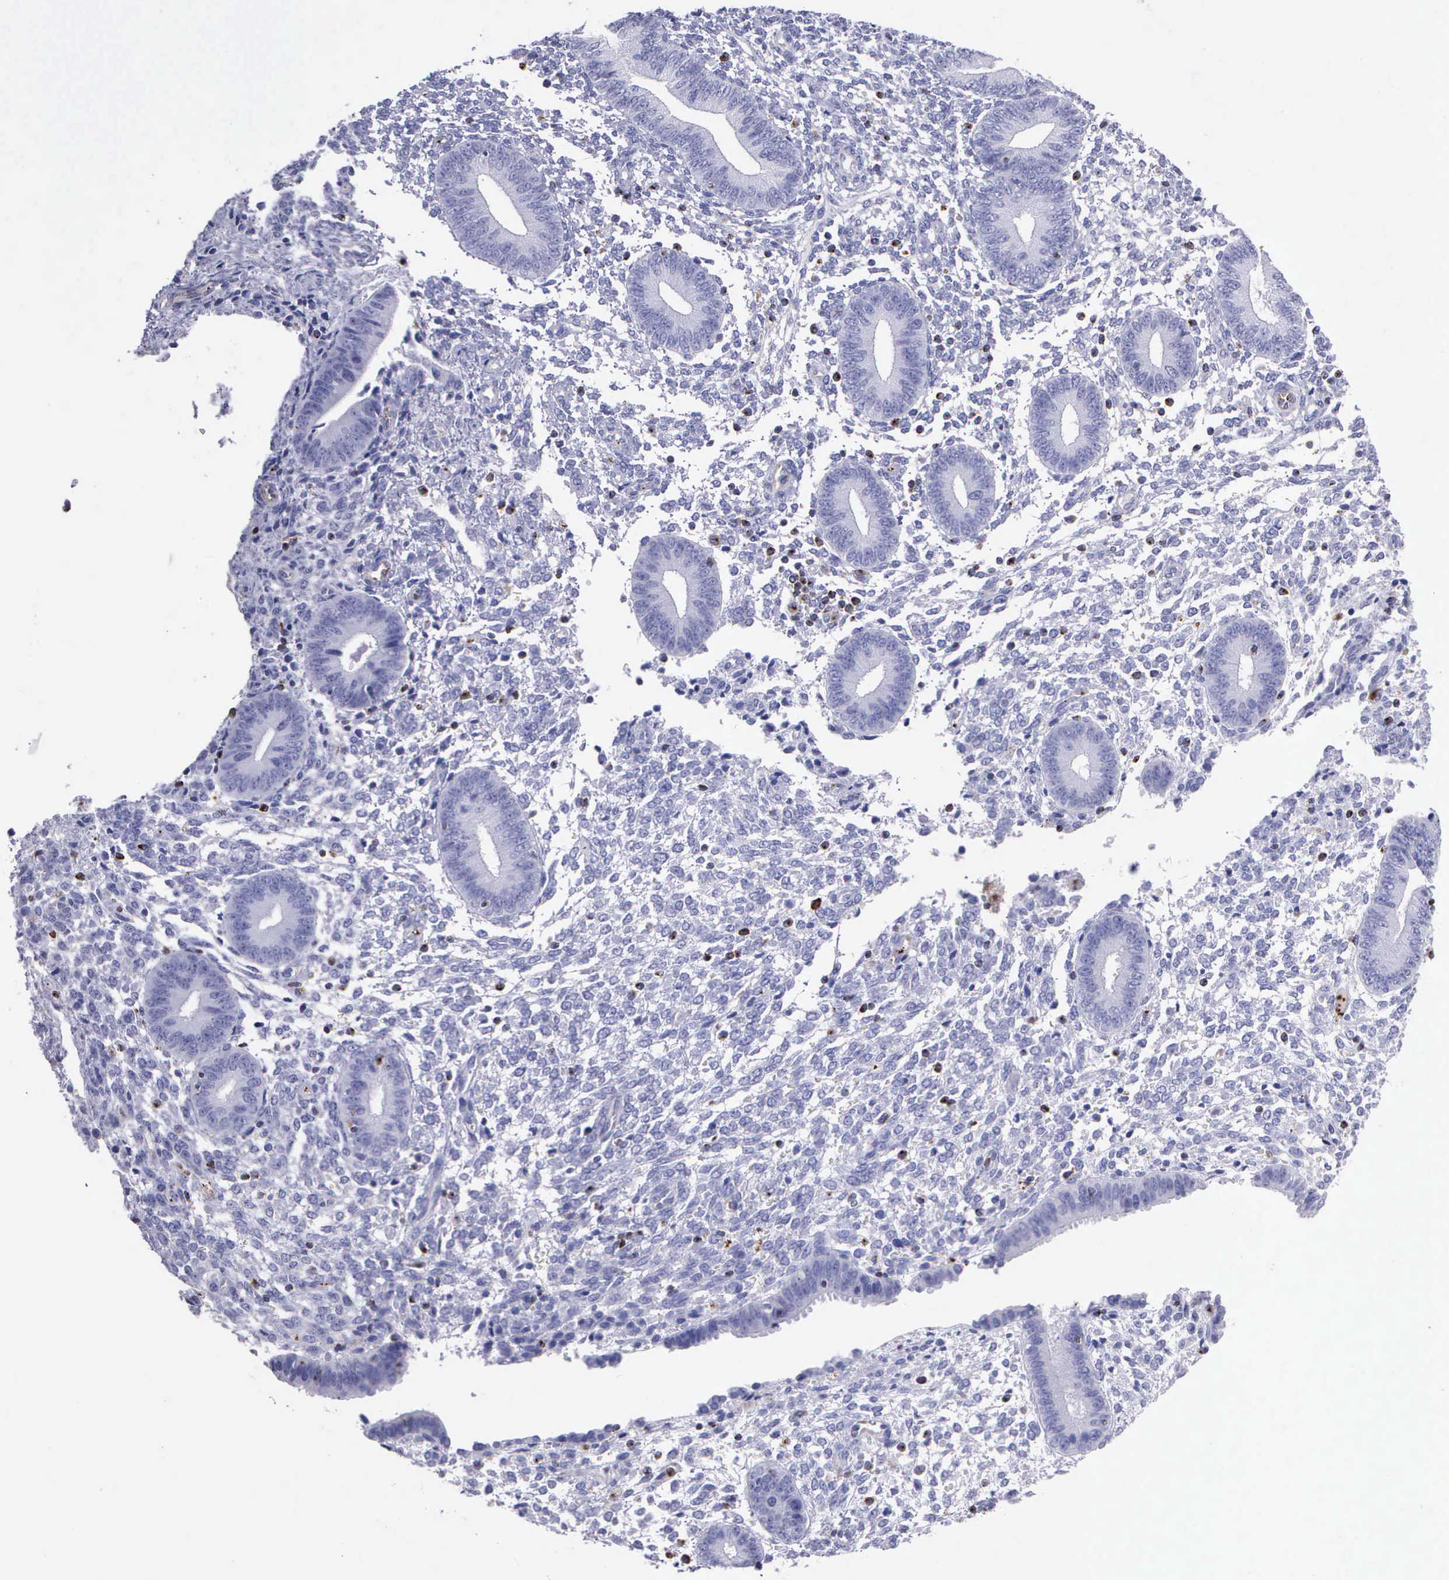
{"staining": {"intensity": "negative", "quantity": "none", "location": "none"}, "tissue": "endometrium", "cell_type": "Cells in endometrial stroma", "image_type": "normal", "snomed": [{"axis": "morphology", "description": "Normal tissue, NOS"}, {"axis": "topography", "description": "Endometrium"}], "caption": "This is a image of immunohistochemistry (IHC) staining of unremarkable endometrium, which shows no staining in cells in endometrial stroma.", "gene": "SRGN", "patient": {"sex": "female", "age": 35}}